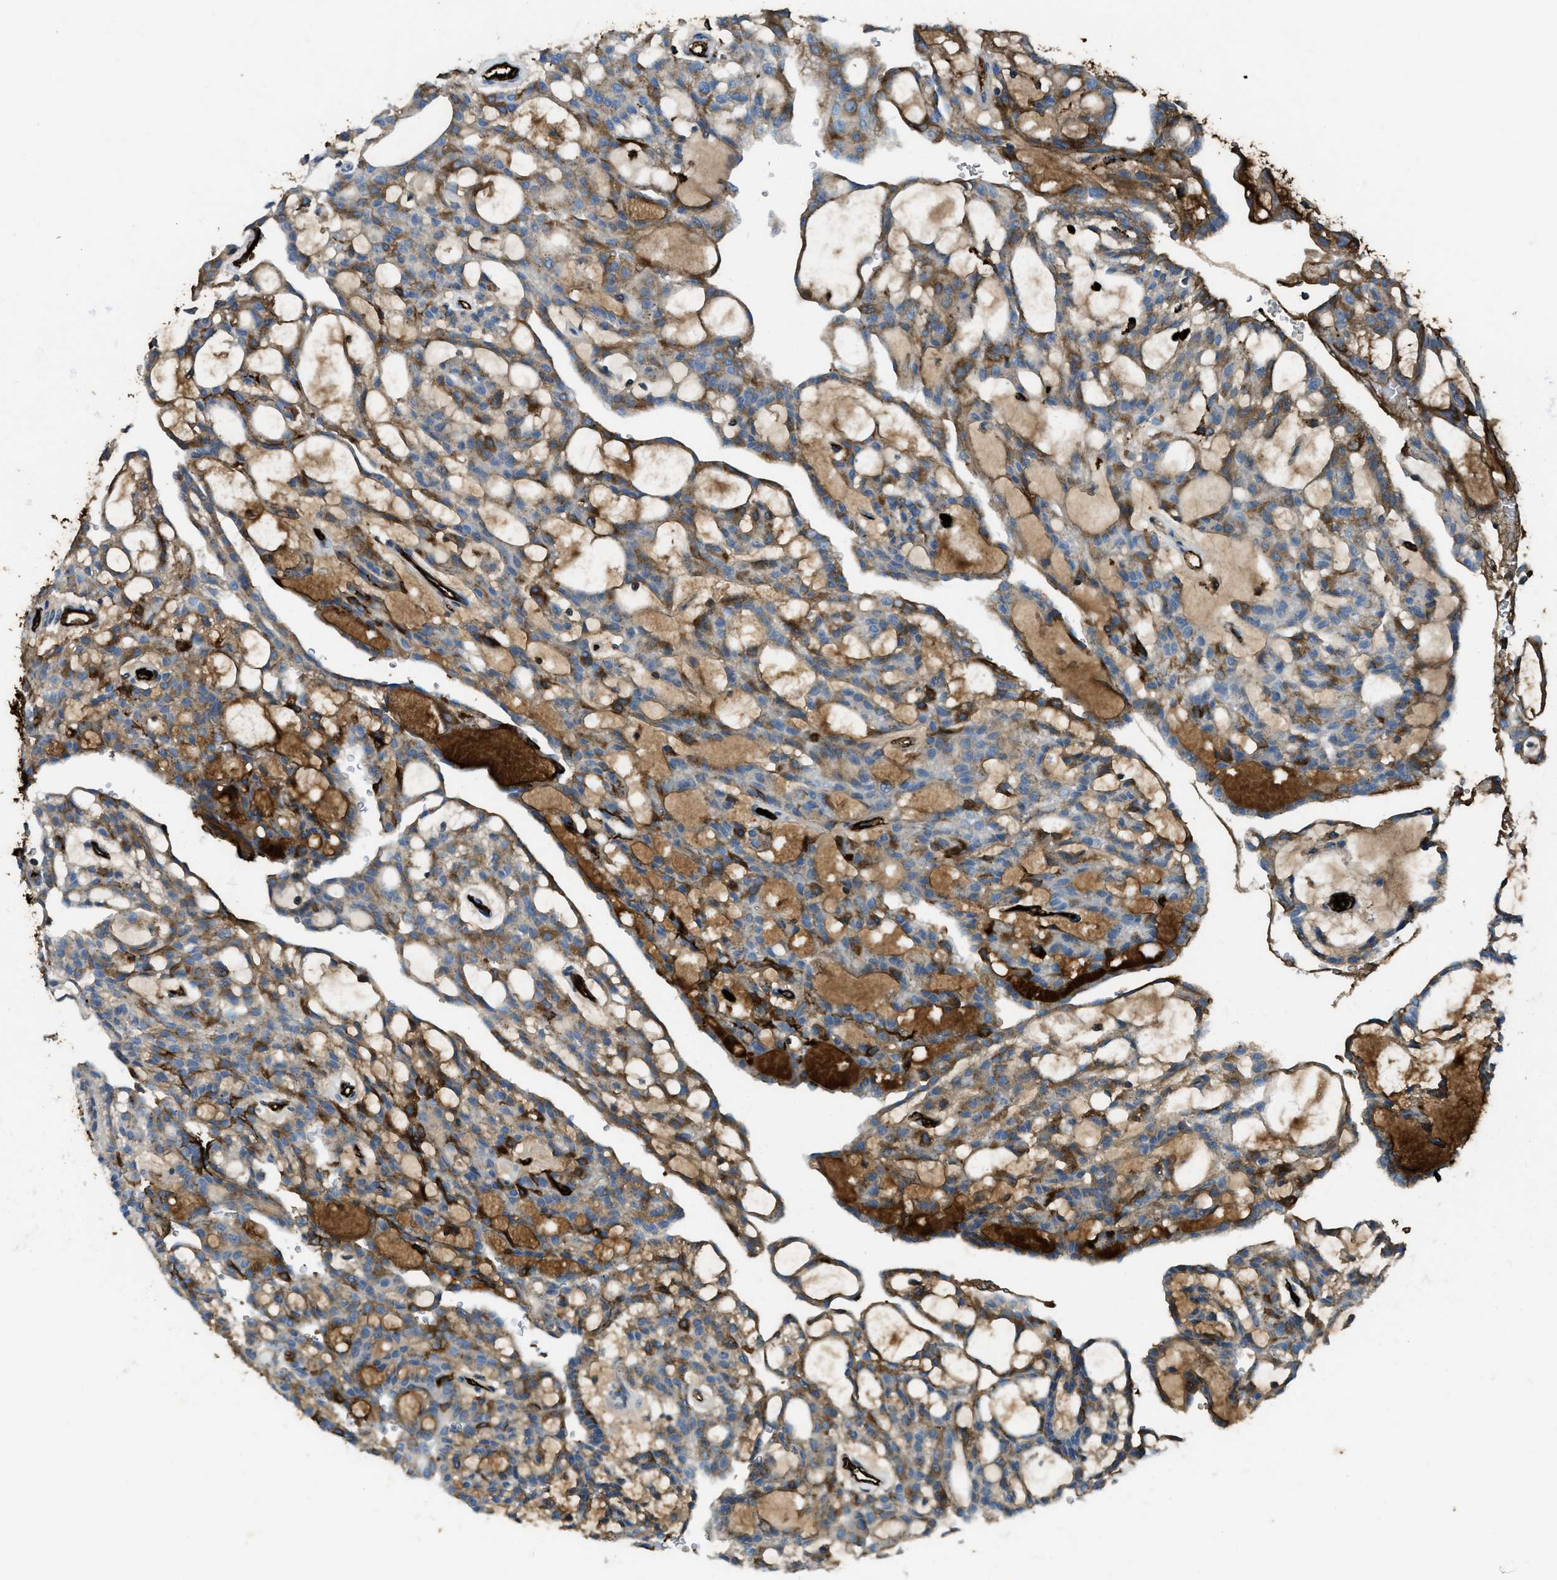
{"staining": {"intensity": "strong", "quantity": "25%-75%", "location": "cytoplasmic/membranous"}, "tissue": "renal cancer", "cell_type": "Tumor cells", "image_type": "cancer", "snomed": [{"axis": "morphology", "description": "Adenocarcinoma, NOS"}, {"axis": "topography", "description": "Kidney"}], "caption": "Protein expression analysis of renal adenocarcinoma shows strong cytoplasmic/membranous expression in approximately 25%-75% of tumor cells.", "gene": "TRIM59", "patient": {"sex": "male", "age": 63}}